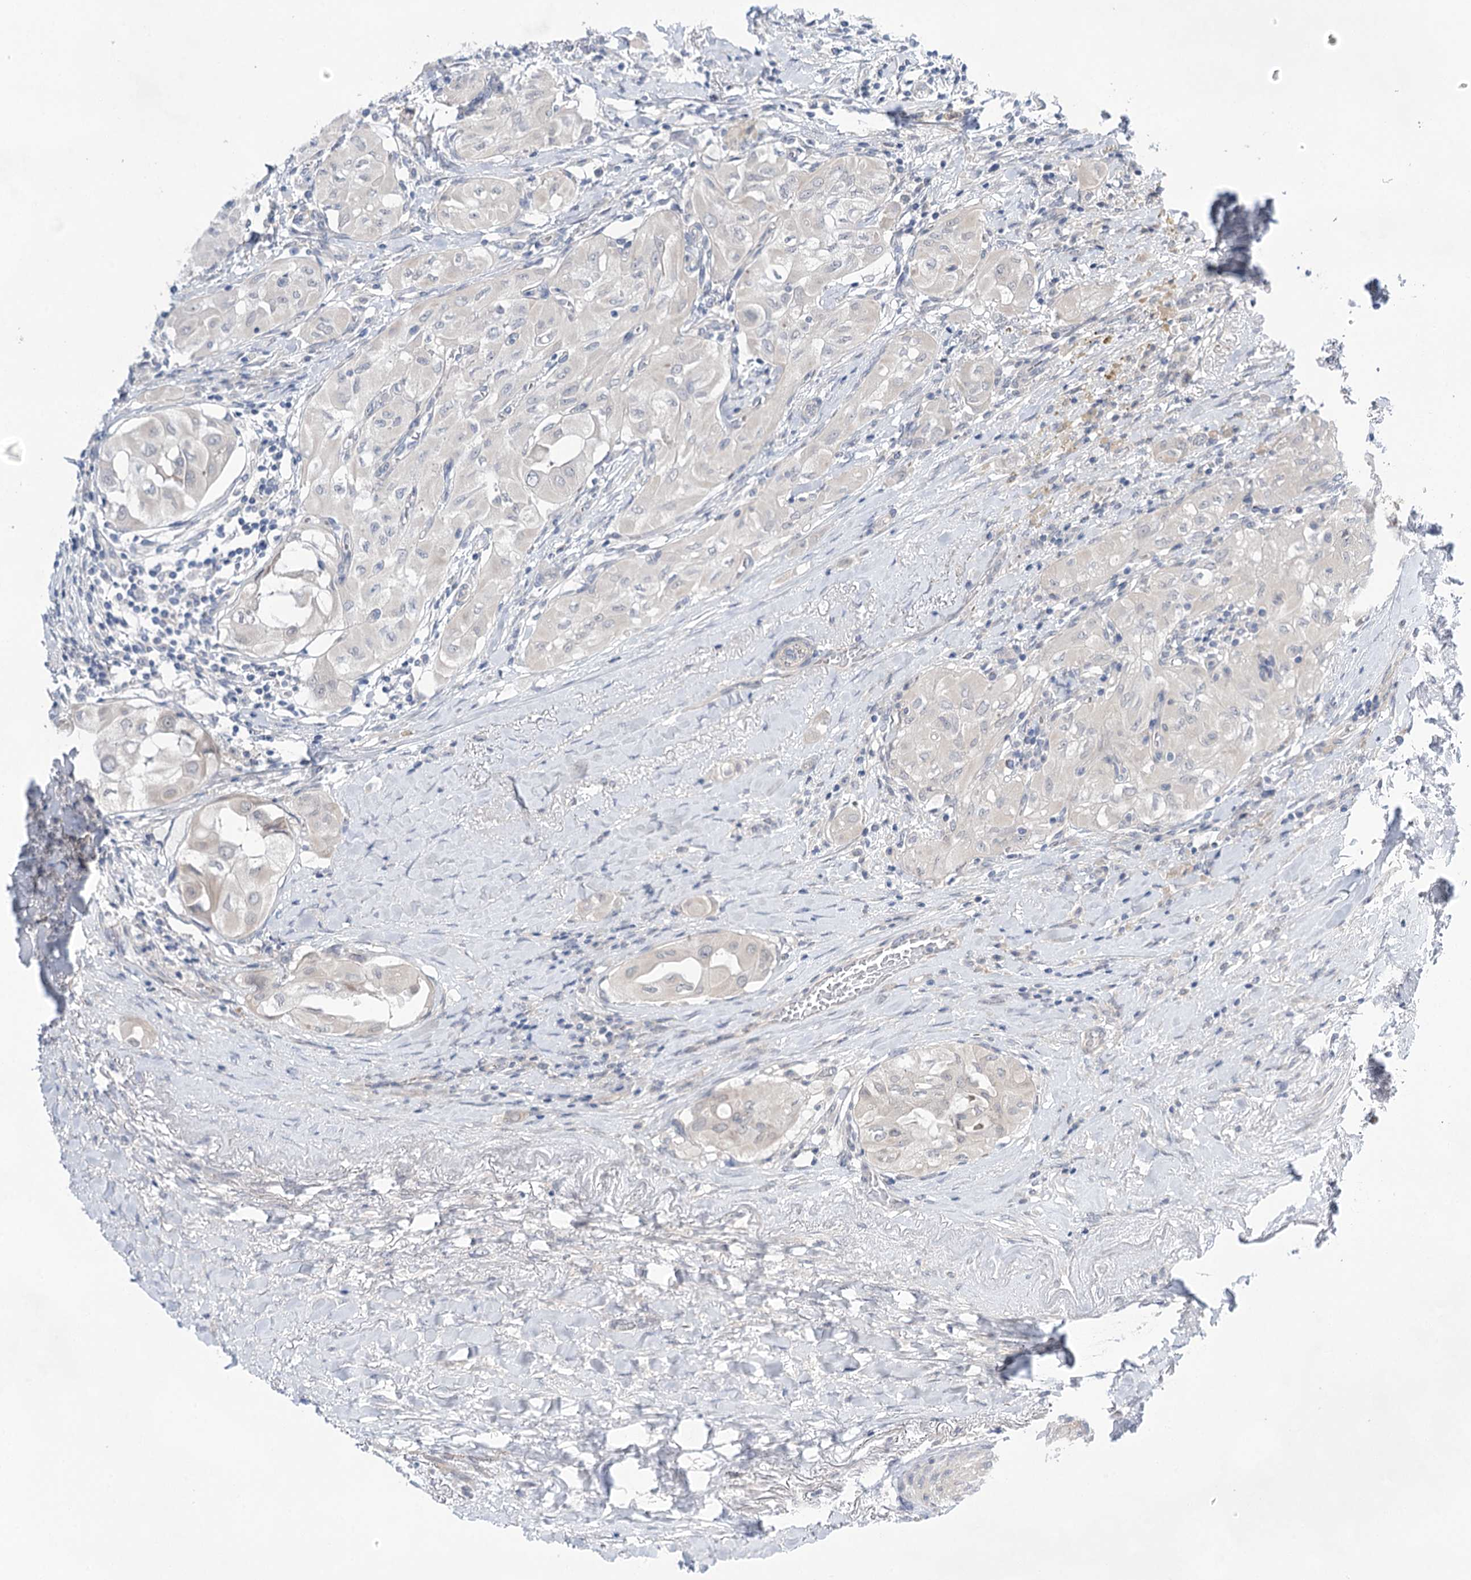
{"staining": {"intensity": "negative", "quantity": "none", "location": "none"}, "tissue": "thyroid cancer", "cell_type": "Tumor cells", "image_type": "cancer", "snomed": [{"axis": "morphology", "description": "Papillary adenocarcinoma, NOS"}, {"axis": "topography", "description": "Thyroid gland"}], "caption": "There is no significant expression in tumor cells of thyroid cancer (papillary adenocarcinoma).", "gene": "LALBA", "patient": {"sex": "female", "age": 59}}